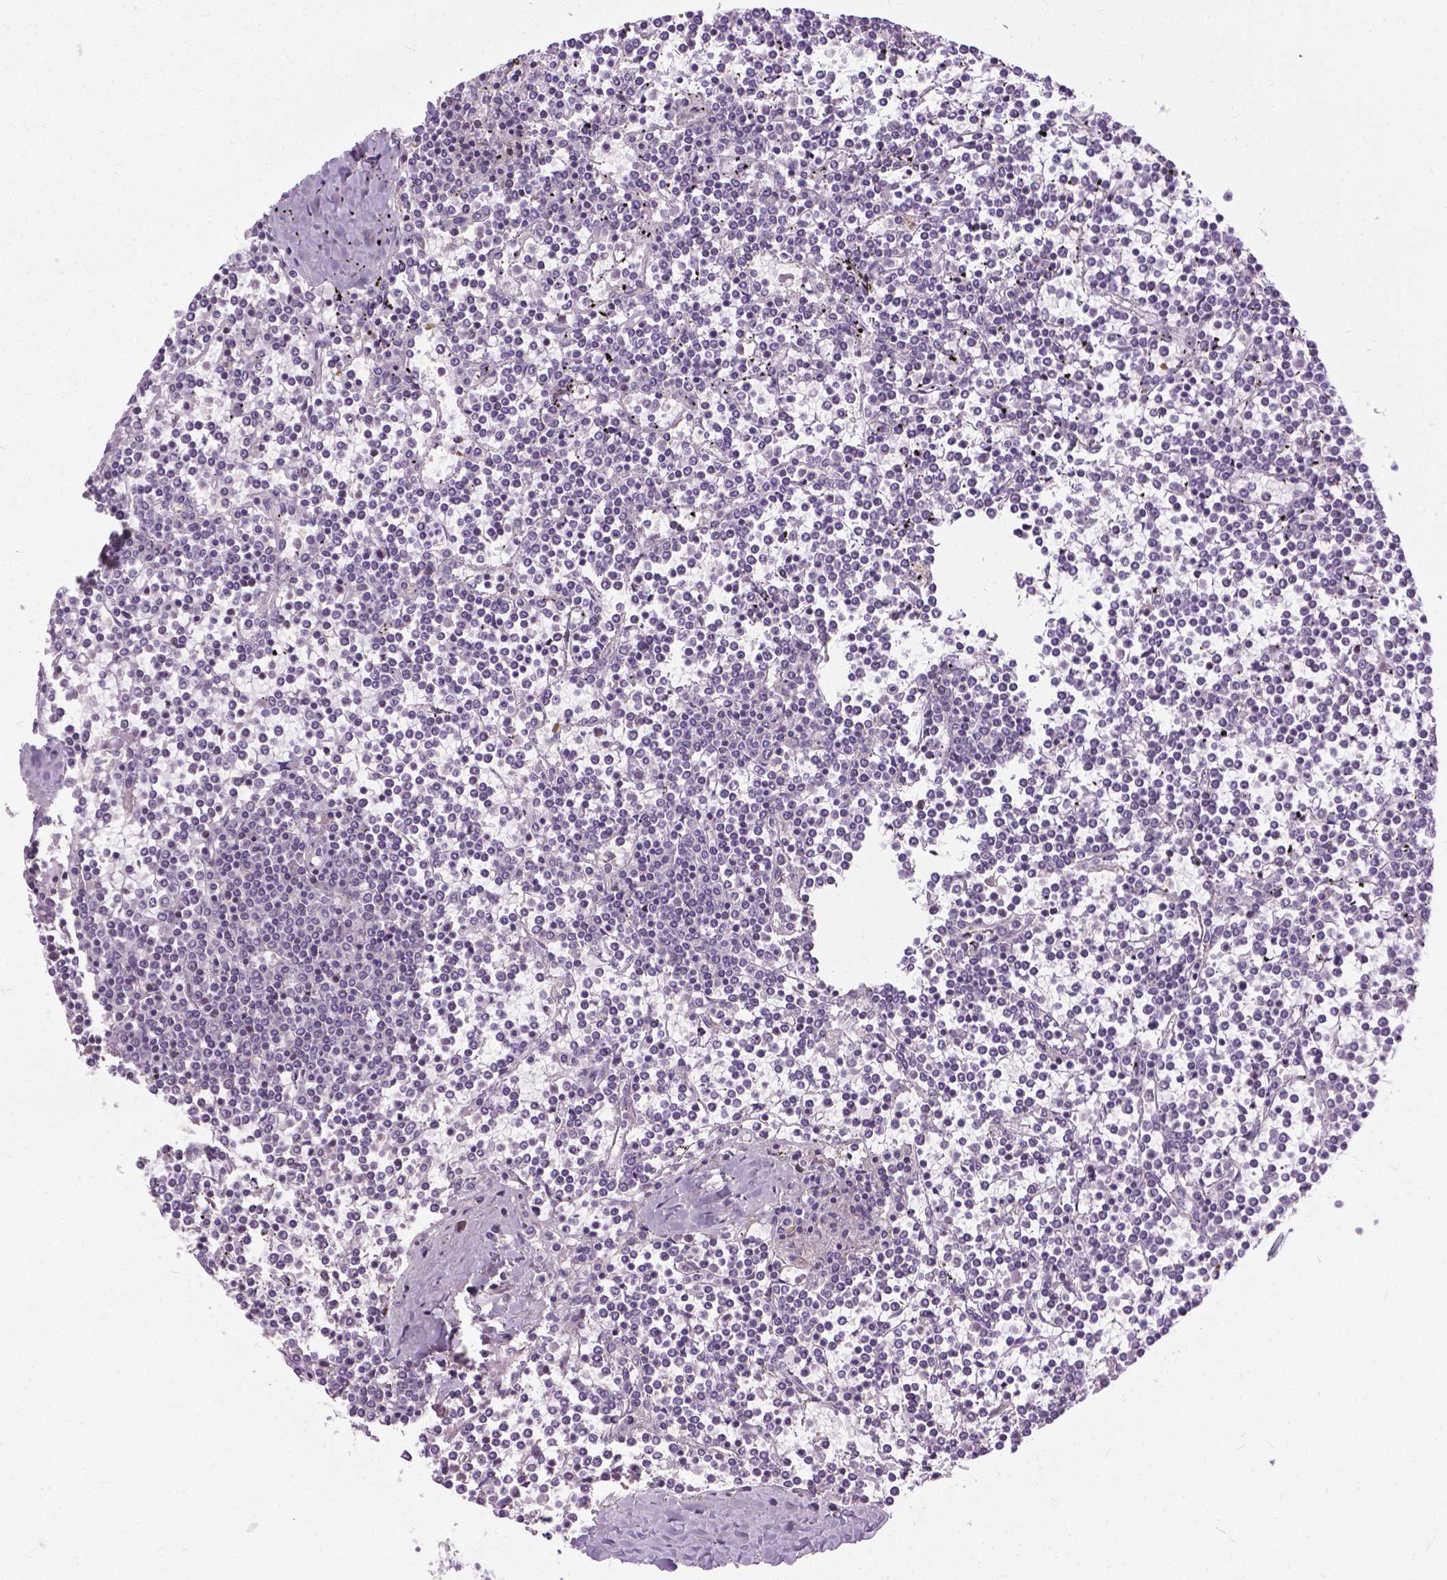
{"staining": {"intensity": "negative", "quantity": "none", "location": "none"}, "tissue": "lymphoma", "cell_type": "Tumor cells", "image_type": "cancer", "snomed": [{"axis": "morphology", "description": "Malignant lymphoma, non-Hodgkin's type, Low grade"}, {"axis": "topography", "description": "Spleen"}], "caption": "An immunohistochemistry (IHC) image of malignant lymphoma, non-Hodgkin's type (low-grade) is shown. There is no staining in tumor cells of malignant lymphoma, non-Hodgkin's type (low-grade). The staining was performed using DAB to visualize the protein expression in brown, while the nuclei were stained in blue with hematoxylin (Magnification: 20x).", "gene": "JAK3", "patient": {"sex": "female", "age": 19}}